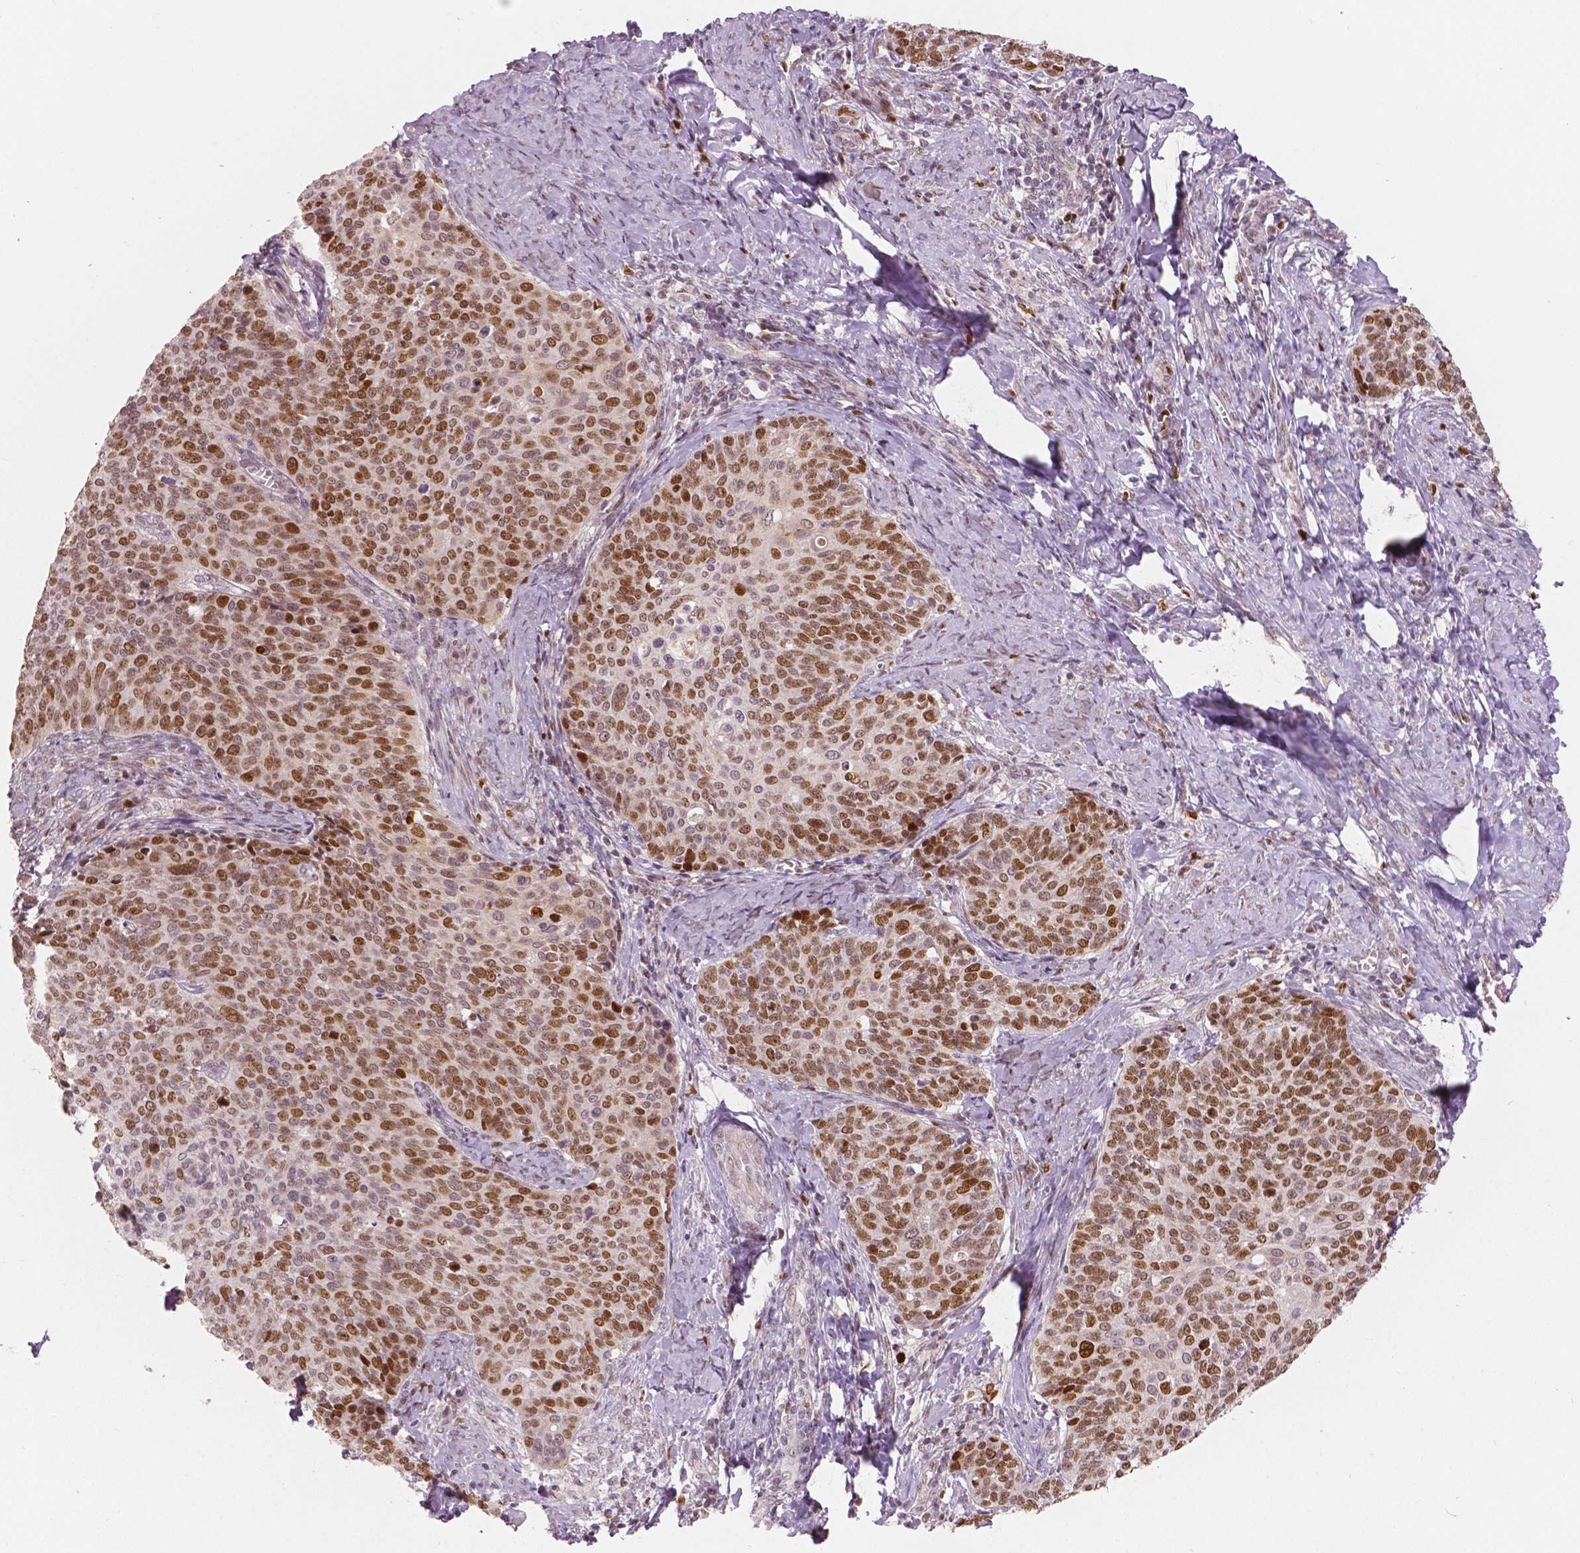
{"staining": {"intensity": "moderate", "quantity": ">75%", "location": "nuclear"}, "tissue": "cervical cancer", "cell_type": "Tumor cells", "image_type": "cancer", "snomed": [{"axis": "morphology", "description": "Normal tissue, NOS"}, {"axis": "morphology", "description": "Squamous cell carcinoma, NOS"}, {"axis": "topography", "description": "Cervix"}], "caption": "The image reveals immunohistochemical staining of cervical squamous cell carcinoma. There is moderate nuclear staining is present in approximately >75% of tumor cells.", "gene": "NSD2", "patient": {"sex": "female", "age": 39}}